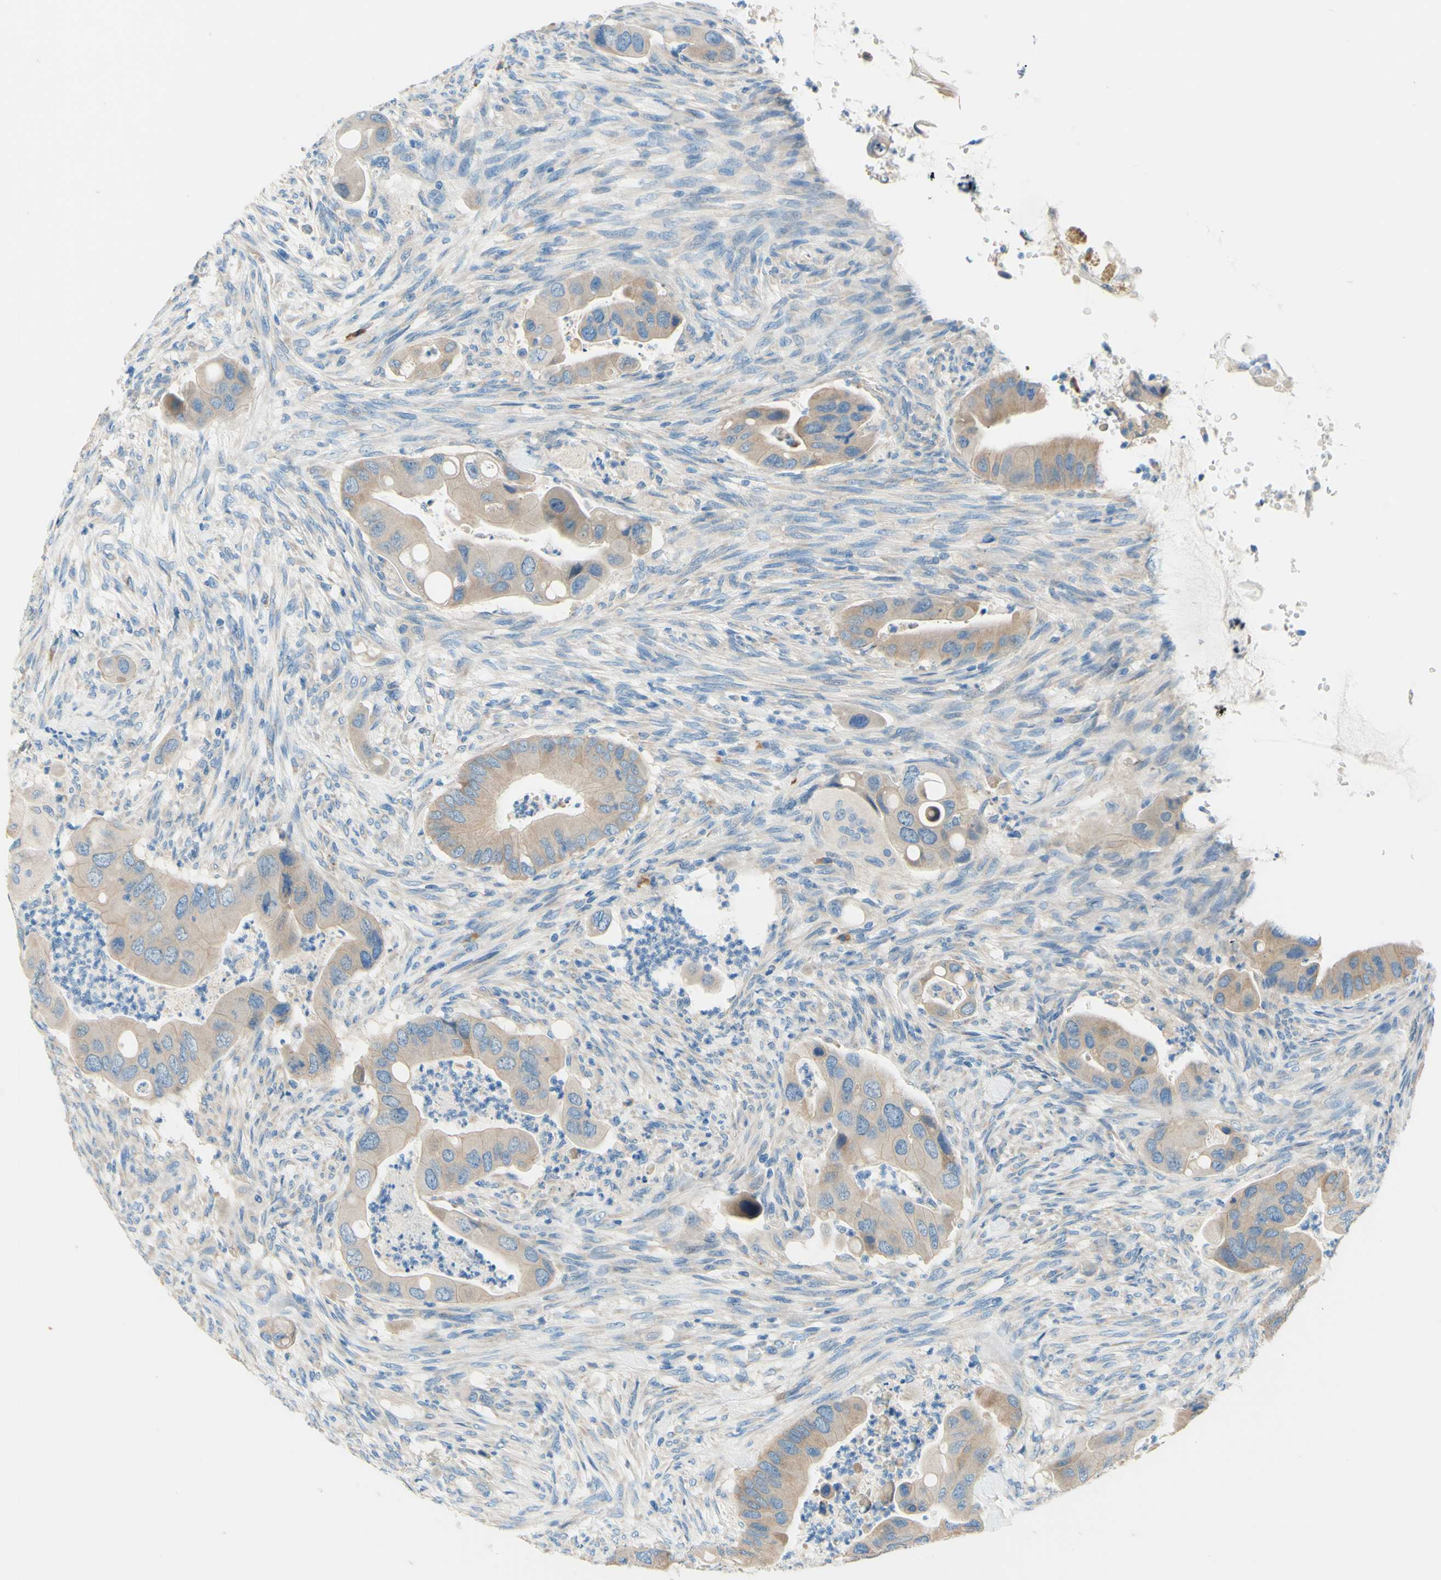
{"staining": {"intensity": "weak", "quantity": ">75%", "location": "cytoplasmic/membranous"}, "tissue": "colorectal cancer", "cell_type": "Tumor cells", "image_type": "cancer", "snomed": [{"axis": "morphology", "description": "Adenocarcinoma, NOS"}, {"axis": "topography", "description": "Rectum"}], "caption": "Immunohistochemistry staining of adenocarcinoma (colorectal), which demonstrates low levels of weak cytoplasmic/membranous staining in about >75% of tumor cells indicating weak cytoplasmic/membranous protein positivity. The staining was performed using DAB (3,3'-diaminobenzidine) (brown) for protein detection and nuclei were counterstained in hematoxylin (blue).", "gene": "PASD1", "patient": {"sex": "female", "age": 57}}